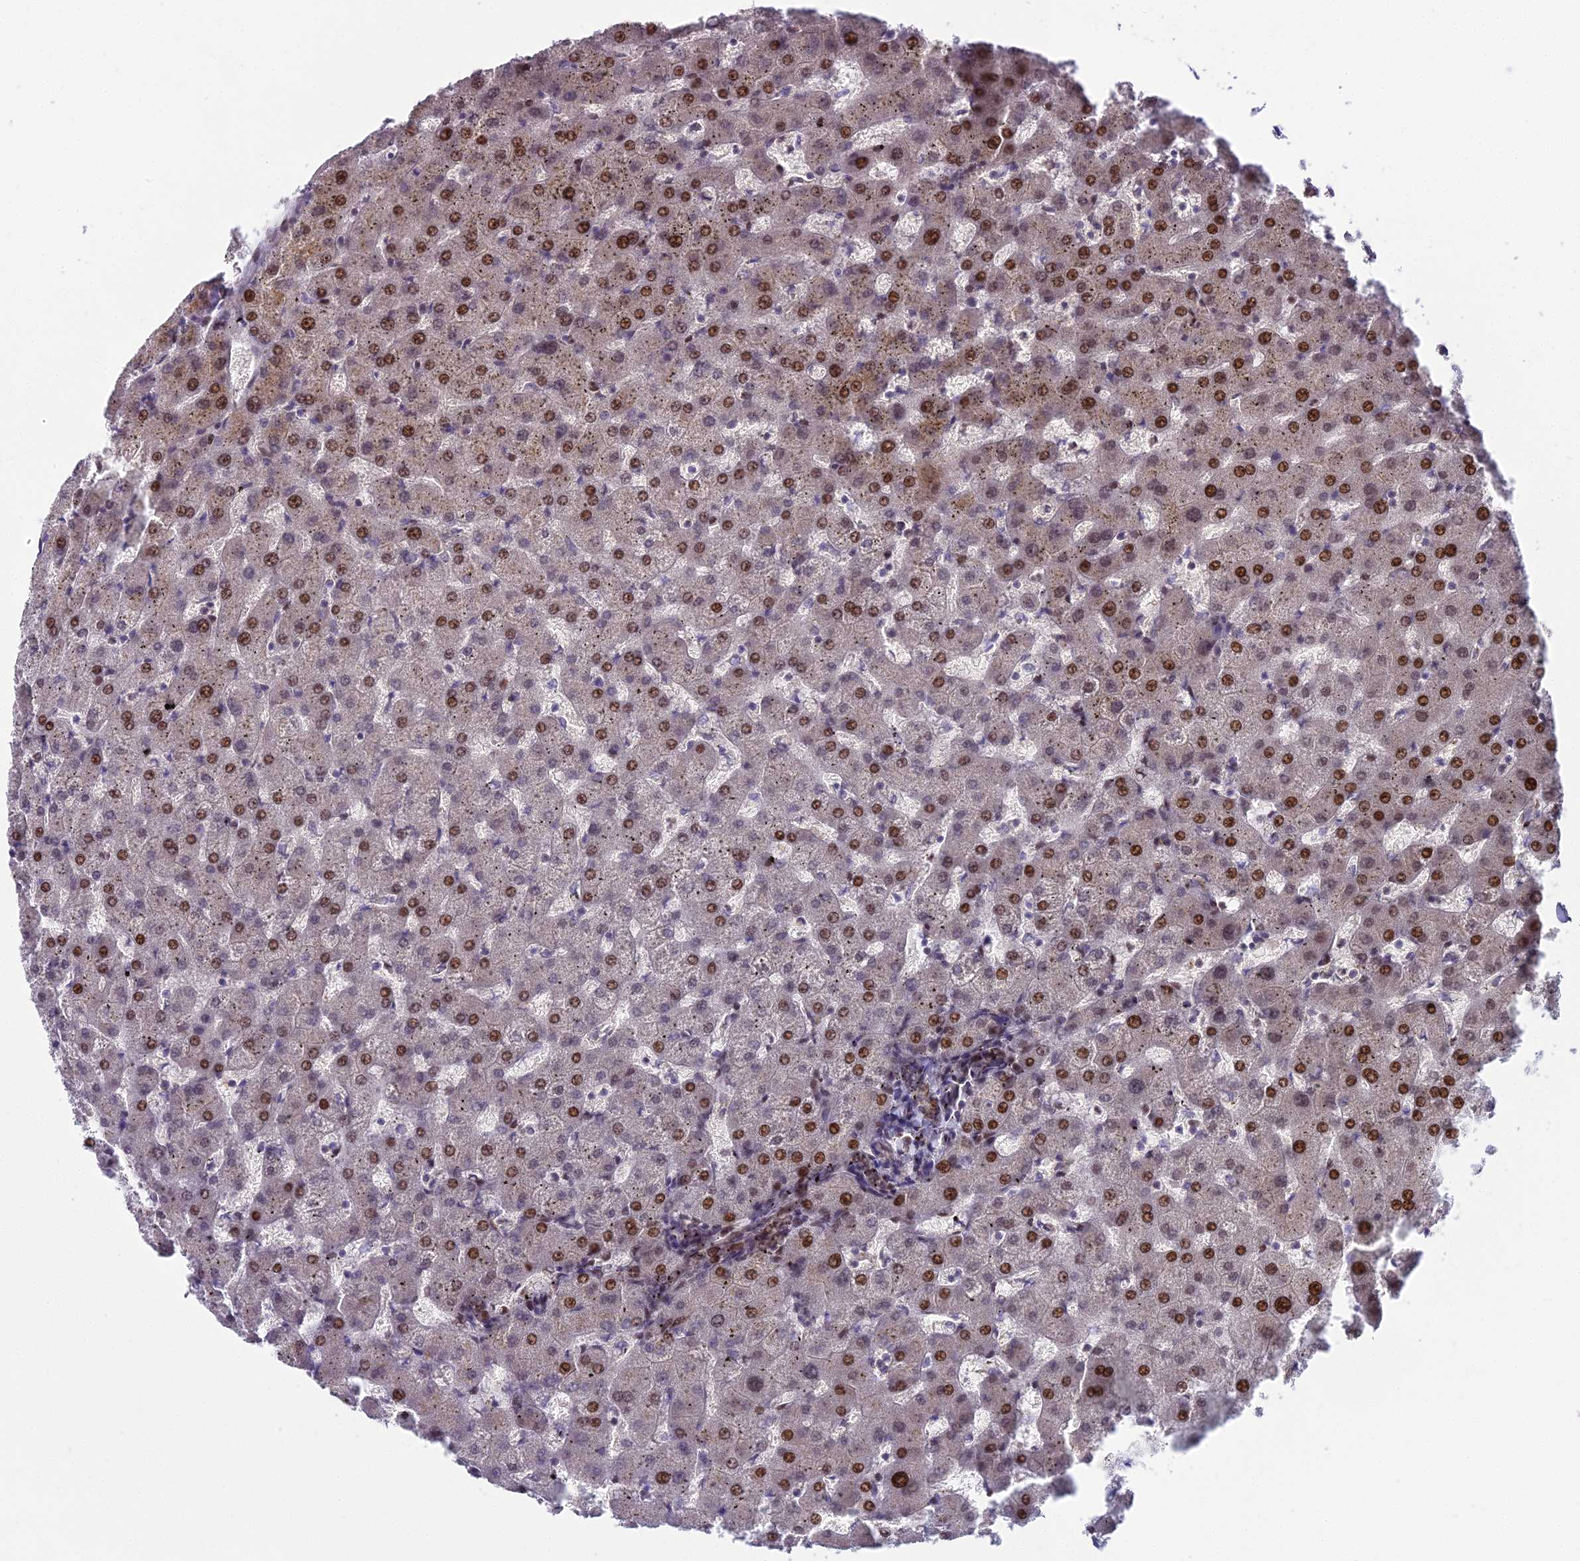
{"staining": {"intensity": "moderate", "quantity": ">75%", "location": "nuclear"}, "tissue": "liver", "cell_type": "Cholangiocytes", "image_type": "normal", "snomed": [{"axis": "morphology", "description": "Normal tissue, NOS"}, {"axis": "topography", "description": "Liver"}], "caption": "A micrograph of human liver stained for a protein reveals moderate nuclear brown staining in cholangiocytes.", "gene": "ZNF707", "patient": {"sex": "female", "age": 63}}